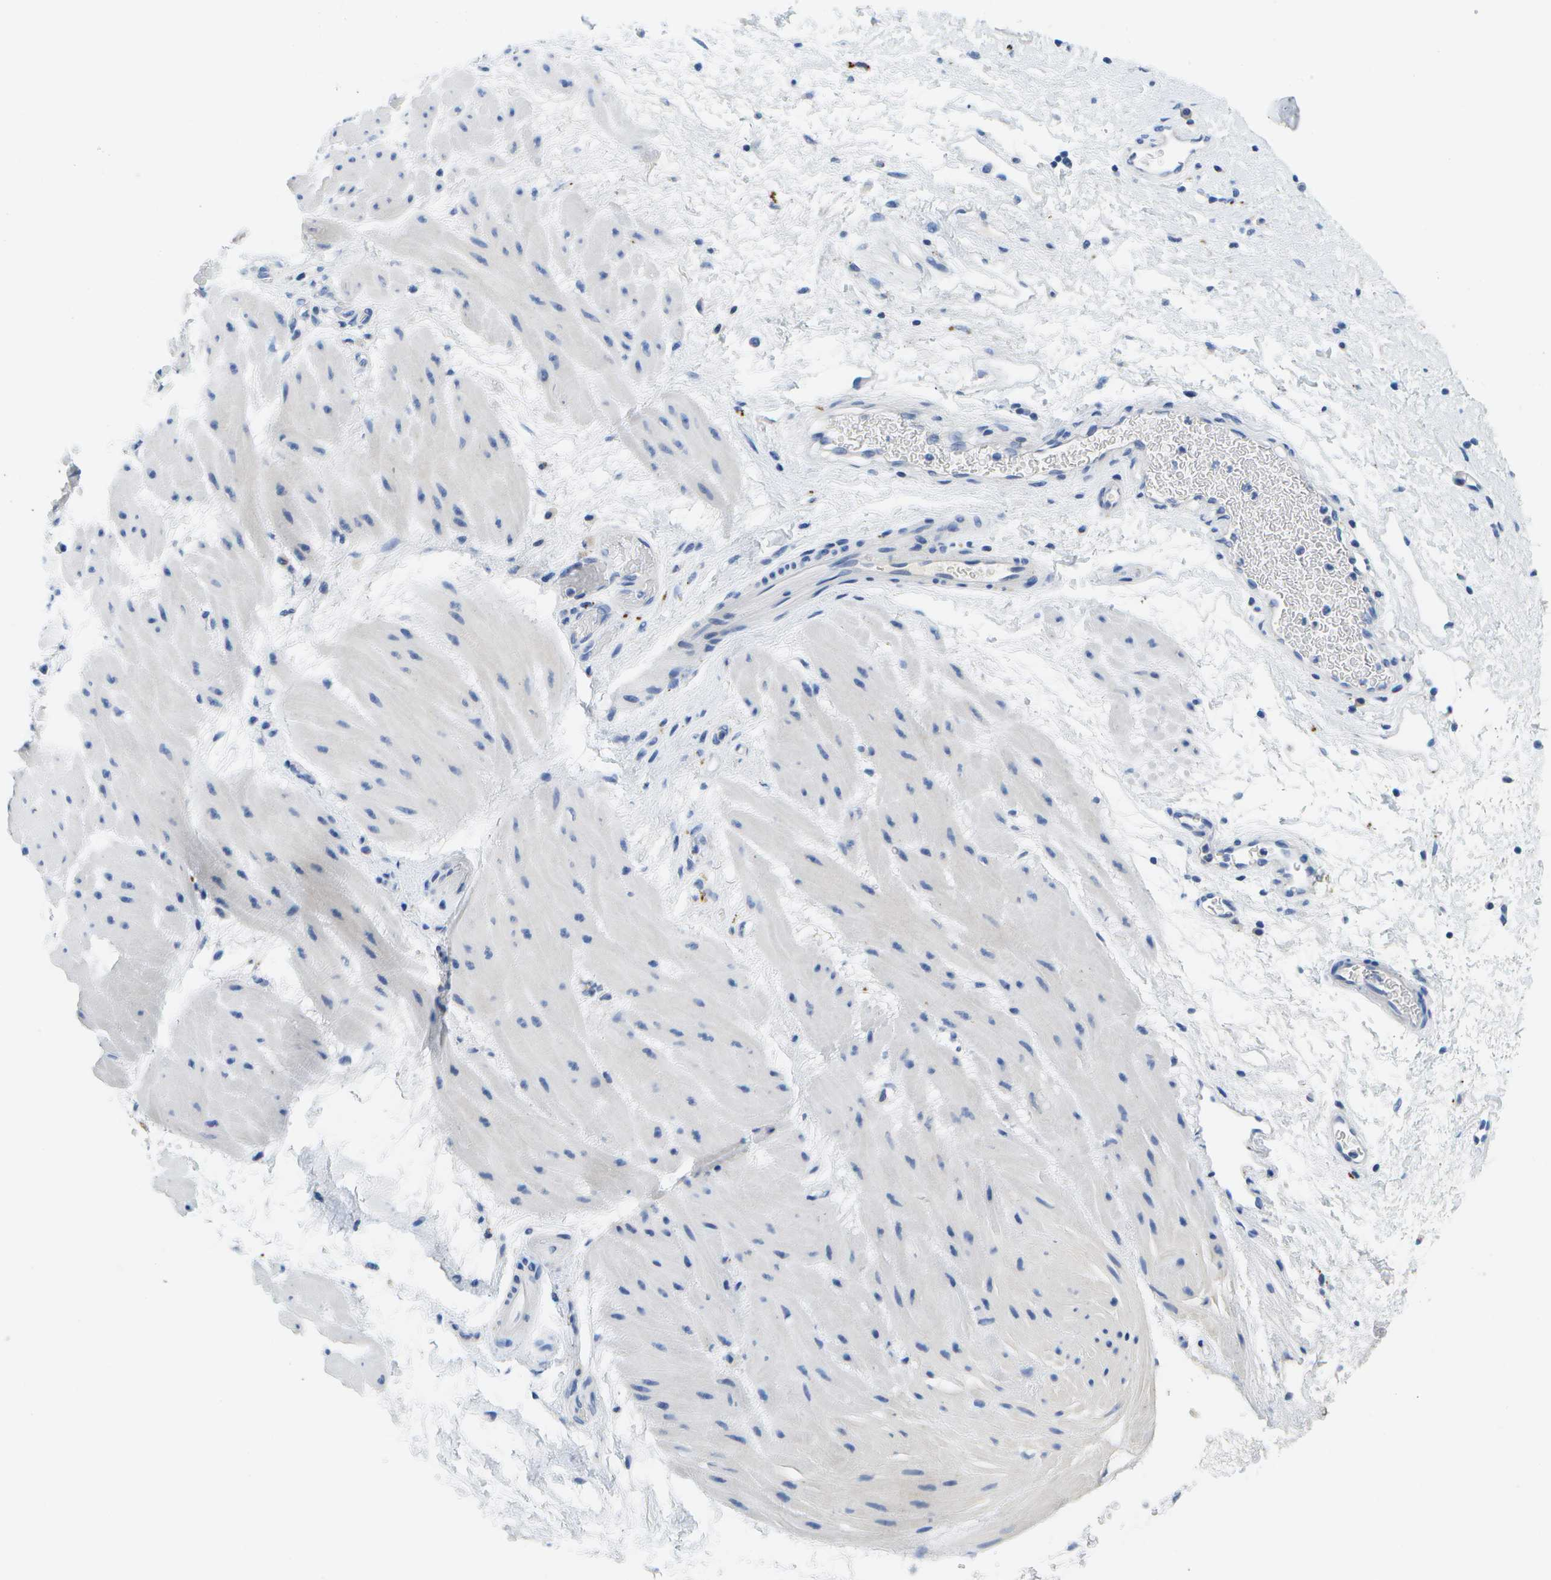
{"staining": {"intensity": "negative", "quantity": "none", "location": "none"}, "tissue": "esophagus", "cell_type": "Squamous epithelial cells", "image_type": "normal", "snomed": [{"axis": "morphology", "description": "Normal tissue, NOS"}, {"axis": "topography", "description": "Esophagus"}], "caption": "This photomicrograph is of normal esophagus stained with immunohistochemistry (IHC) to label a protein in brown with the nuclei are counter-stained blue. There is no staining in squamous epithelial cells.", "gene": "MS4A1", "patient": {"sex": "male", "age": 48}}